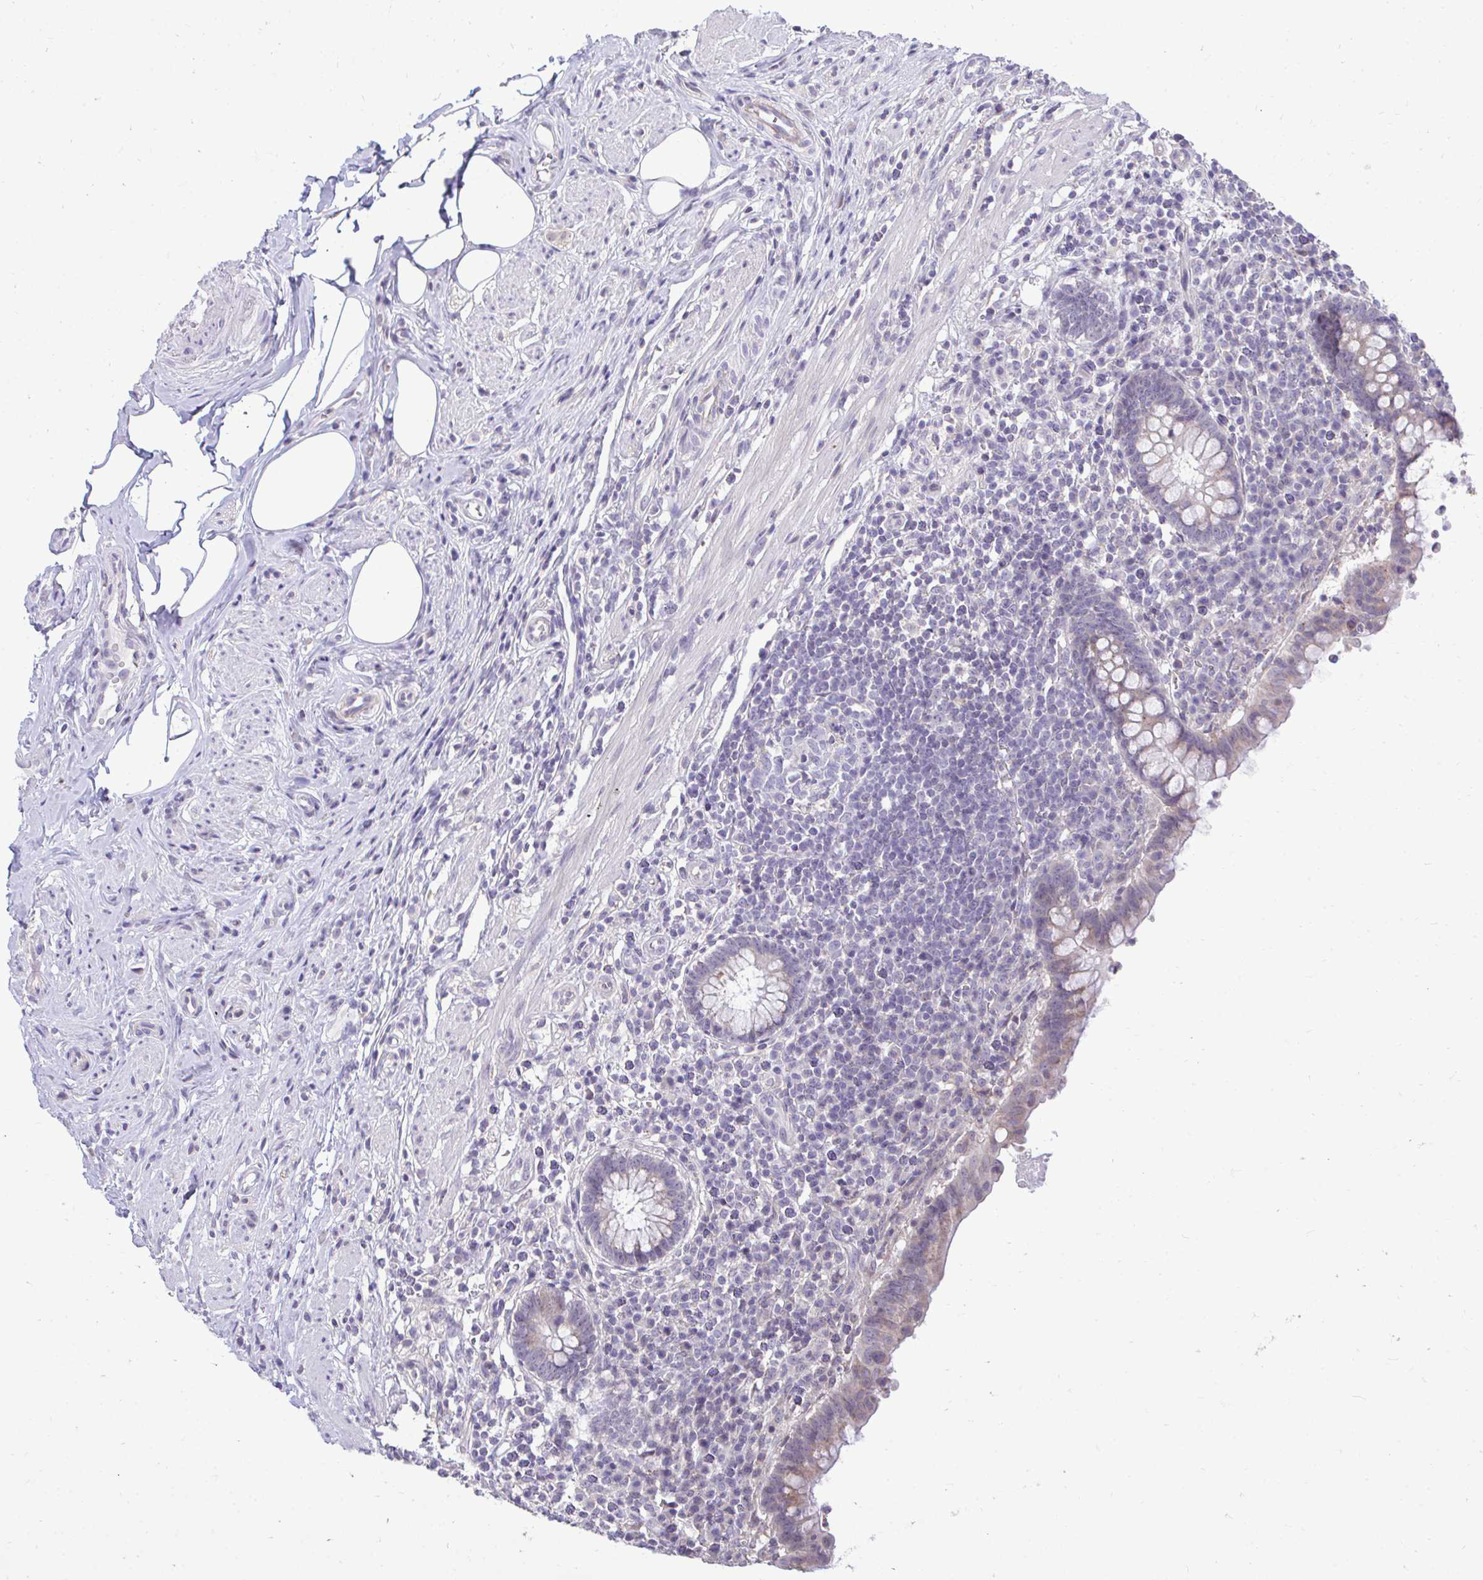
{"staining": {"intensity": "strong", "quantity": "25%-75%", "location": "cytoplasmic/membranous"}, "tissue": "appendix", "cell_type": "Glandular cells", "image_type": "normal", "snomed": [{"axis": "morphology", "description": "Normal tissue, NOS"}, {"axis": "topography", "description": "Appendix"}], "caption": "This photomicrograph exhibits immunohistochemistry staining of normal human appendix, with high strong cytoplasmic/membranous expression in approximately 25%-75% of glandular cells.", "gene": "PIGK", "patient": {"sex": "female", "age": 56}}